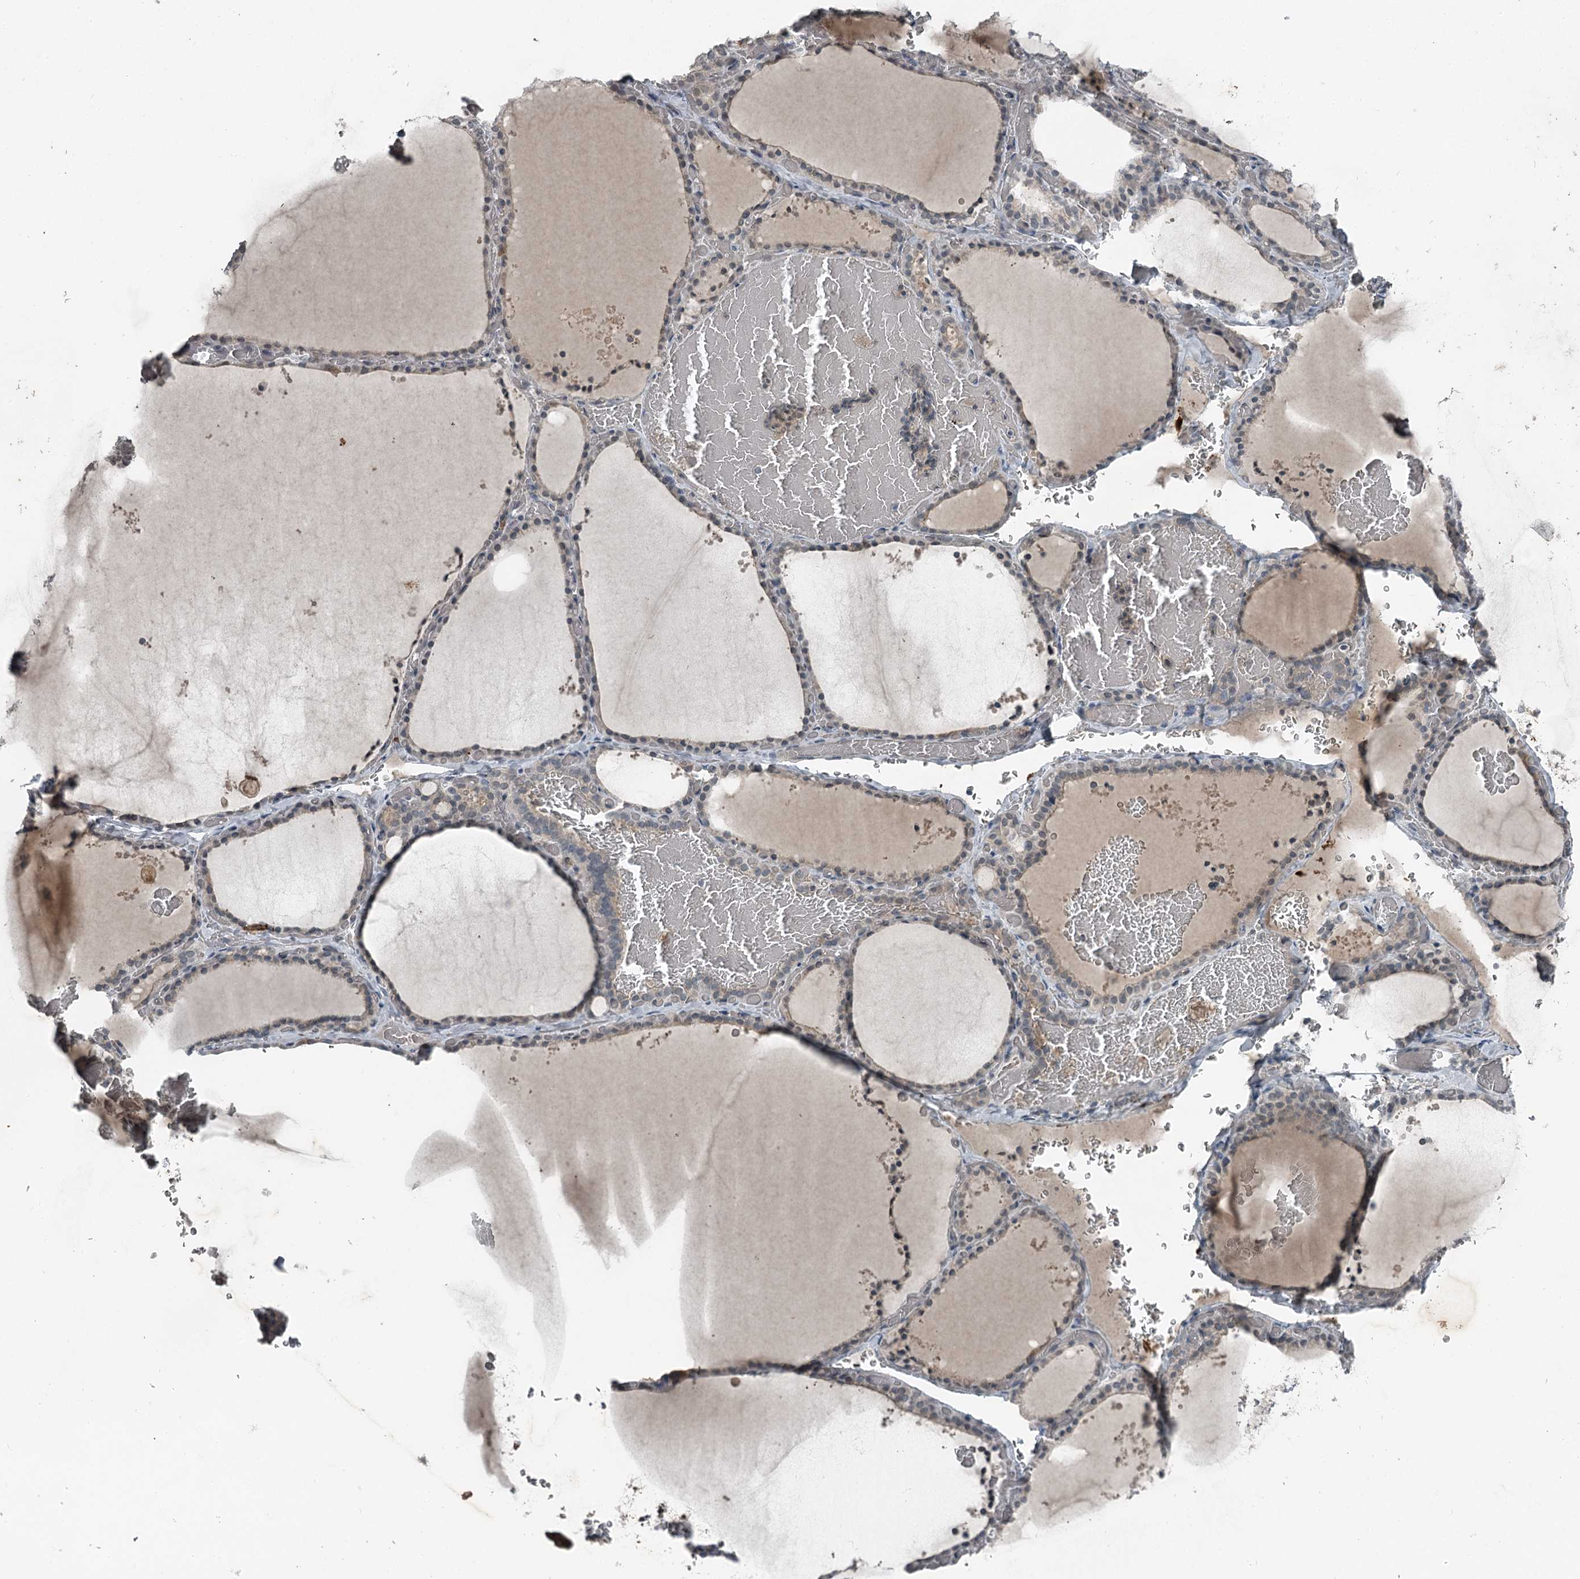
{"staining": {"intensity": "negative", "quantity": "none", "location": "none"}, "tissue": "thyroid gland", "cell_type": "Glandular cells", "image_type": "normal", "snomed": [{"axis": "morphology", "description": "Normal tissue, NOS"}, {"axis": "topography", "description": "Thyroid gland"}], "caption": "High magnification brightfield microscopy of normal thyroid gland stained with DAB (3,3'-diaminobenzidine) (brown) and counterstained with hematoxylin (blue): glandular cells show no significant staining.", "gene": "SLC39A8", "patient": {"sex": "female", "age": 39}}